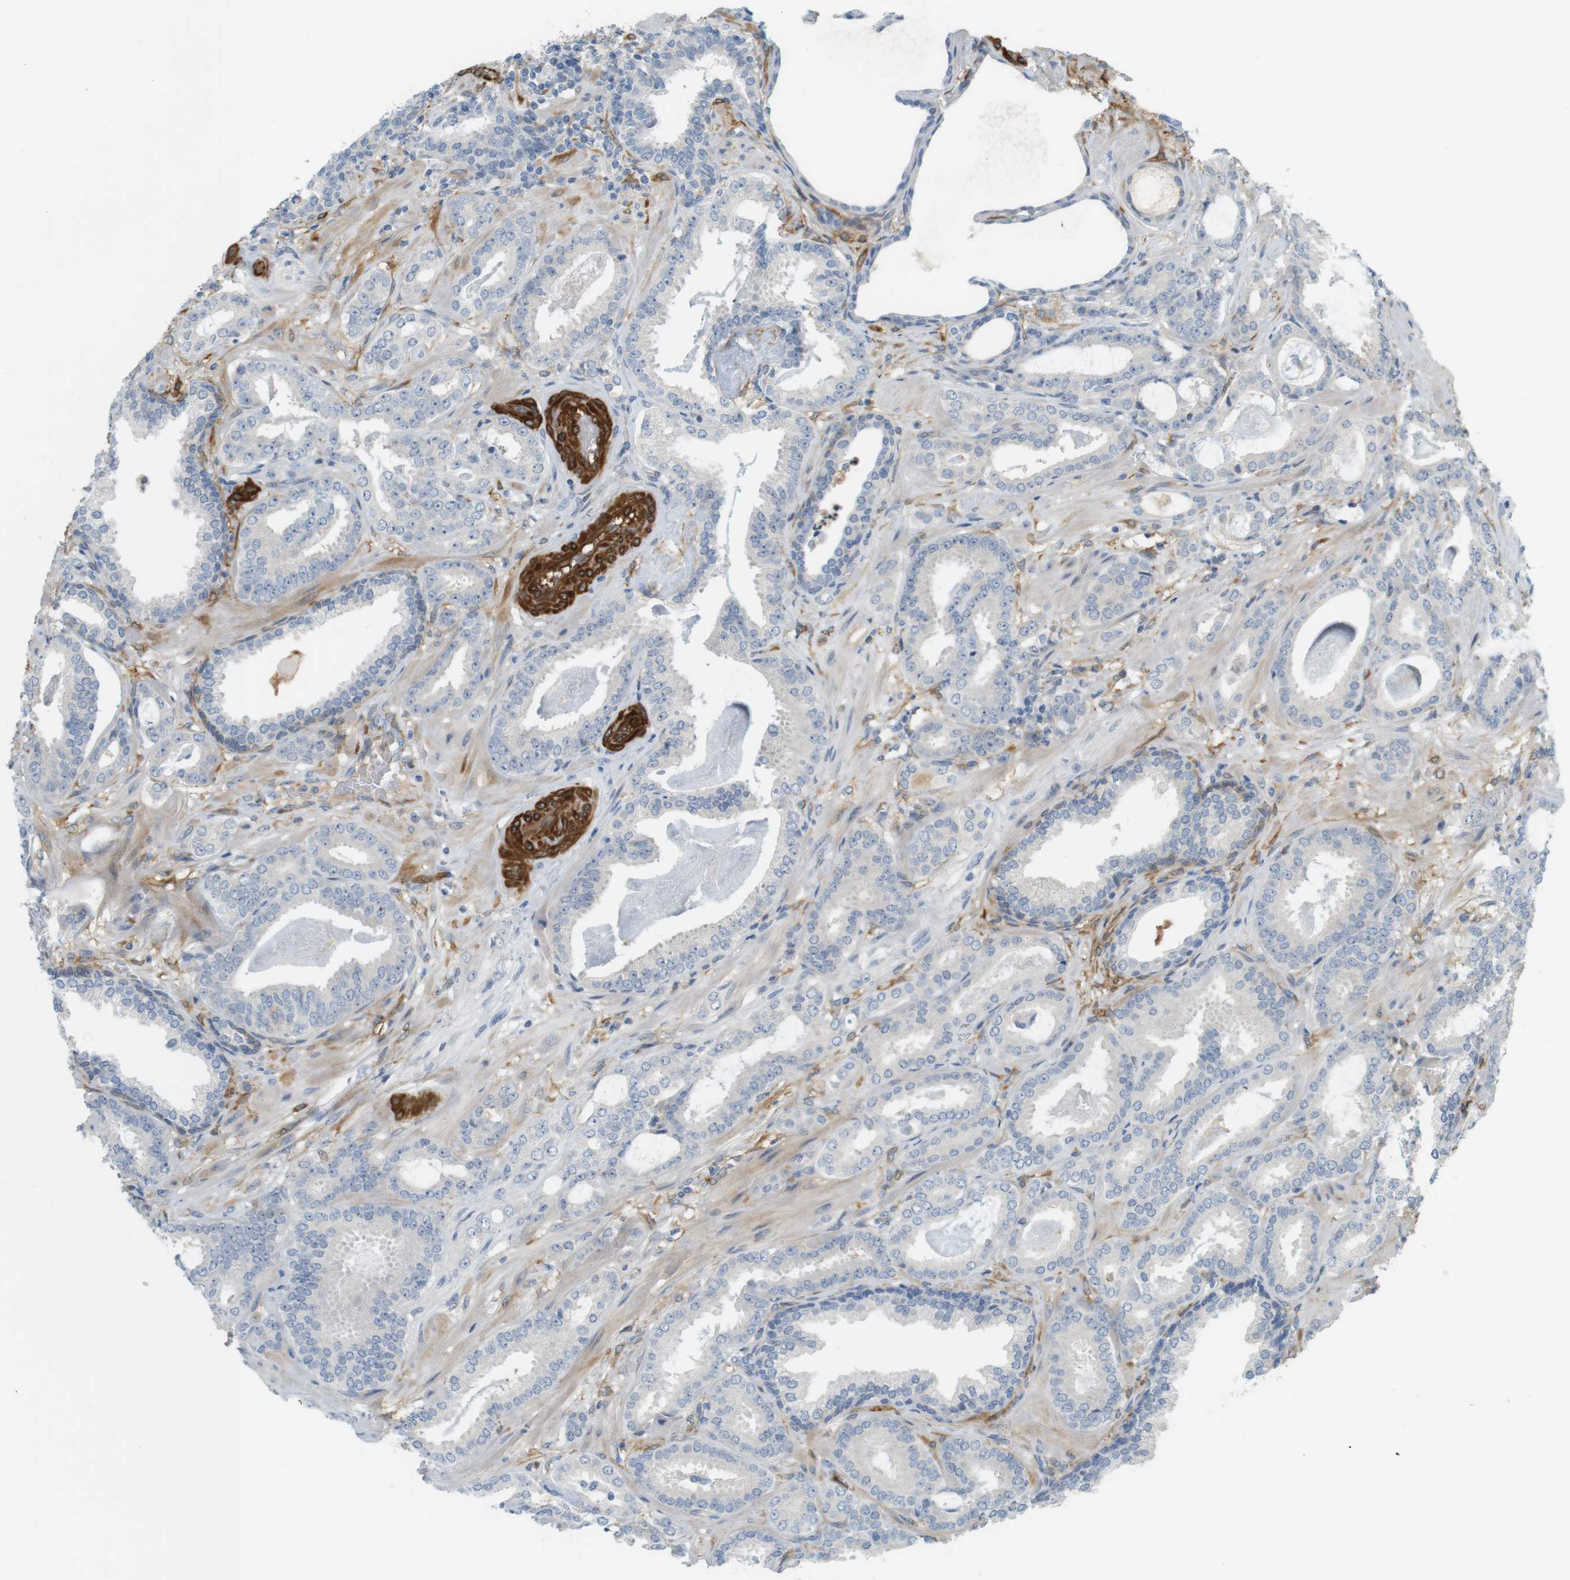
{"staining": {"intensity": "negative", "quantity": "none", "location": "none"}, "tissue": "prostate cancer", "cell_type": "Tumor cells", "image_type": "cancer", "snomed": [{"axis": "morphology", "description": "Adenocarcinoma, Low grade"}, {"axis": "topography", "description": "Prostate"}], "caption": "IHC histopathology image of neoplastic tissue: human prostate adenocarcinoma (low-grade) stained with DAB displays no significant protein expression in tumor cells. (Immunohistochemistry (ihc), brightfield microscopy, high magnification).", "gene": "PDE3A", "patient": {"sex": "male", "age": 53}}